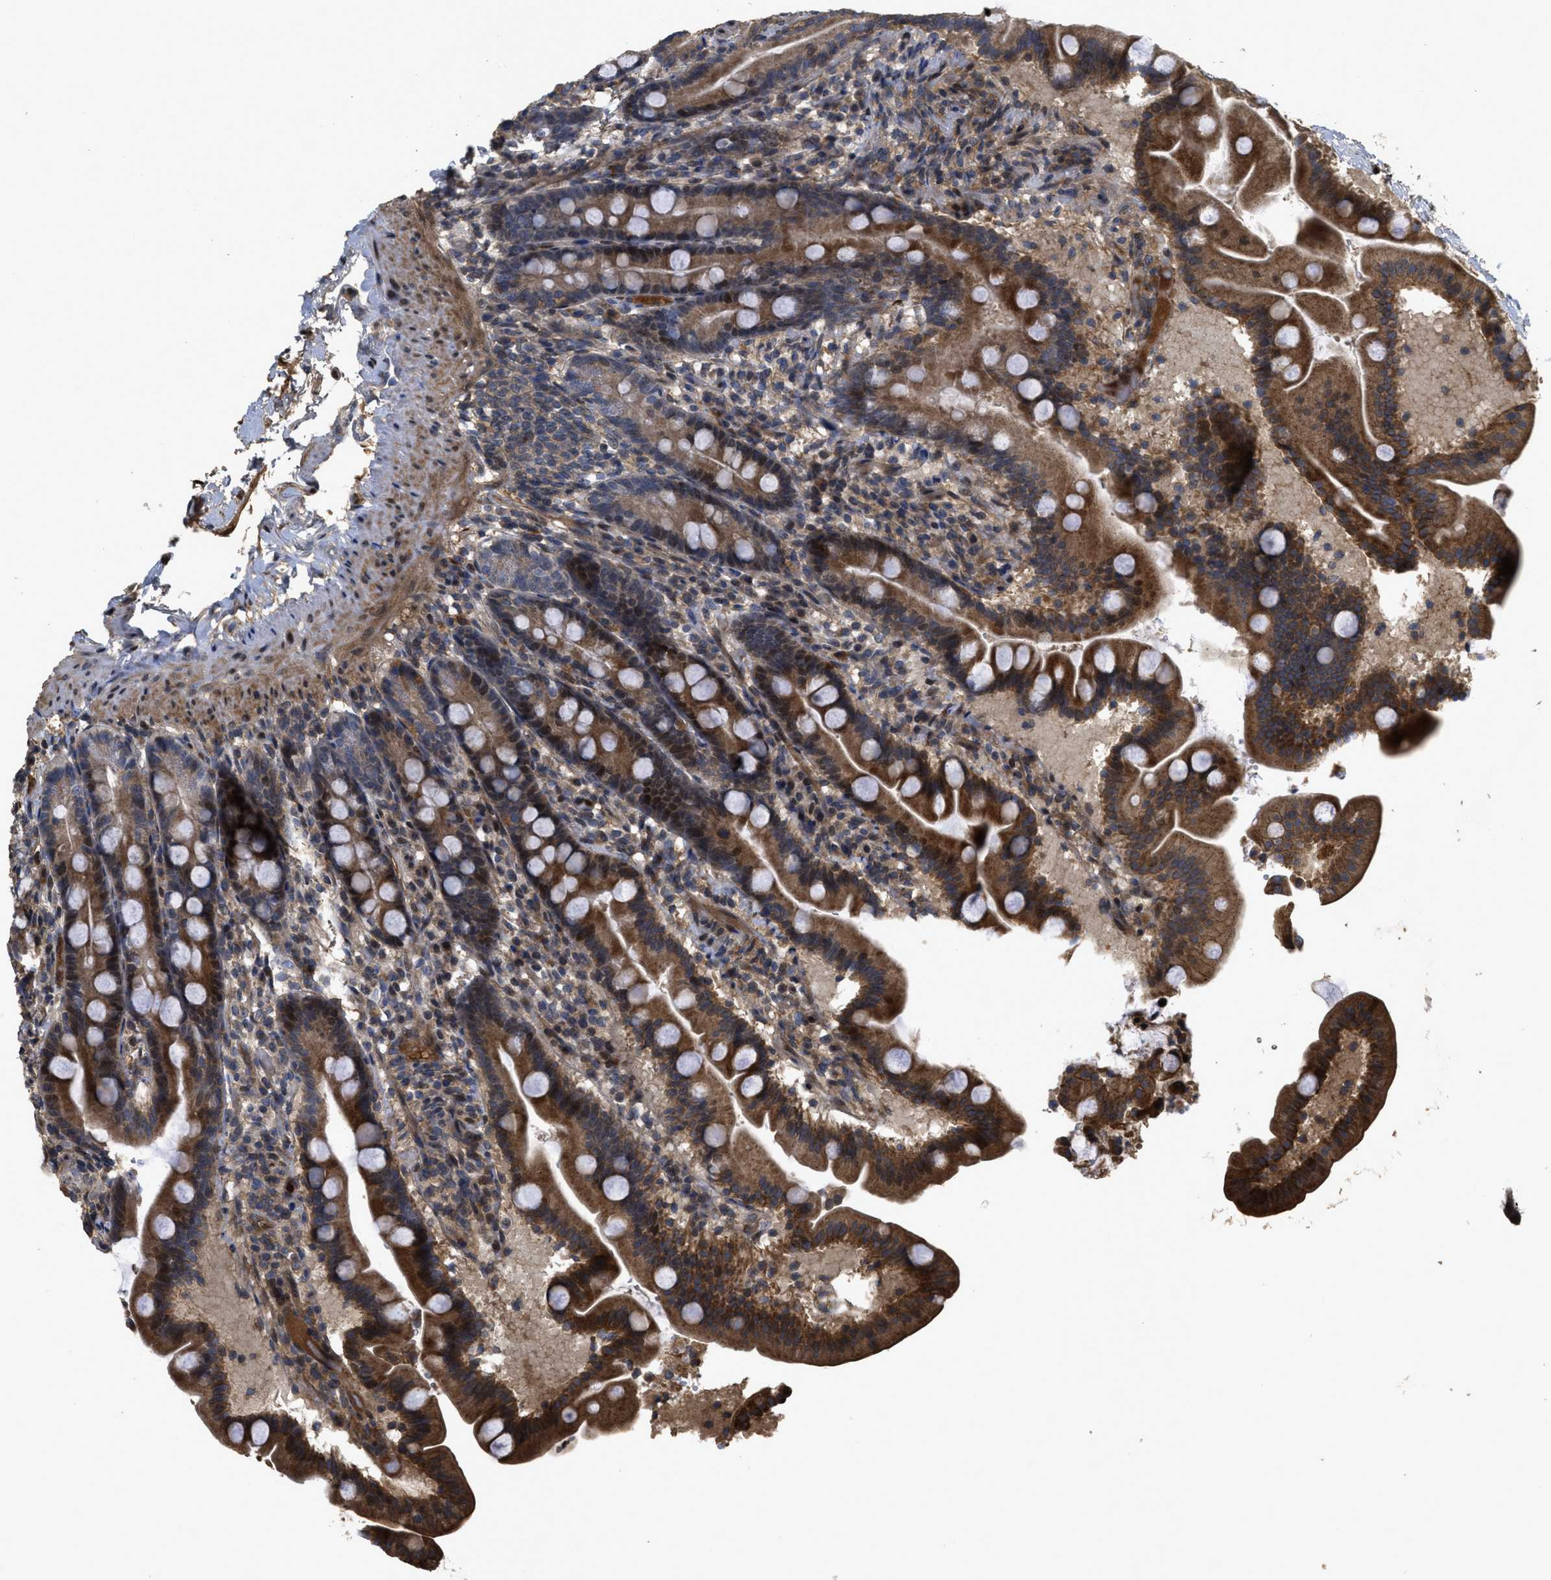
{"staining": {"intensity": "strong", "quantity": ">75%", "location": "cytoplasmic/membranous,nuclear"}, "tissue": "duodenum", "cell_type": "Glandular cells", "image_type": "normal", "snomed": [{"axis": "morphology", "description": "Normal tissue, NOS"}, {"axis": "topography", "description": "Duodenum"}], "caption": "Immunohistochemistry (IHC) of unremarkable human duodenum displays high levels of strong cytoplasmic/membranous,nuclear positivity in approximately >75% of glandular cells.", "gene": "CBR3", "patient": {"sex": "male", "age": 54}}